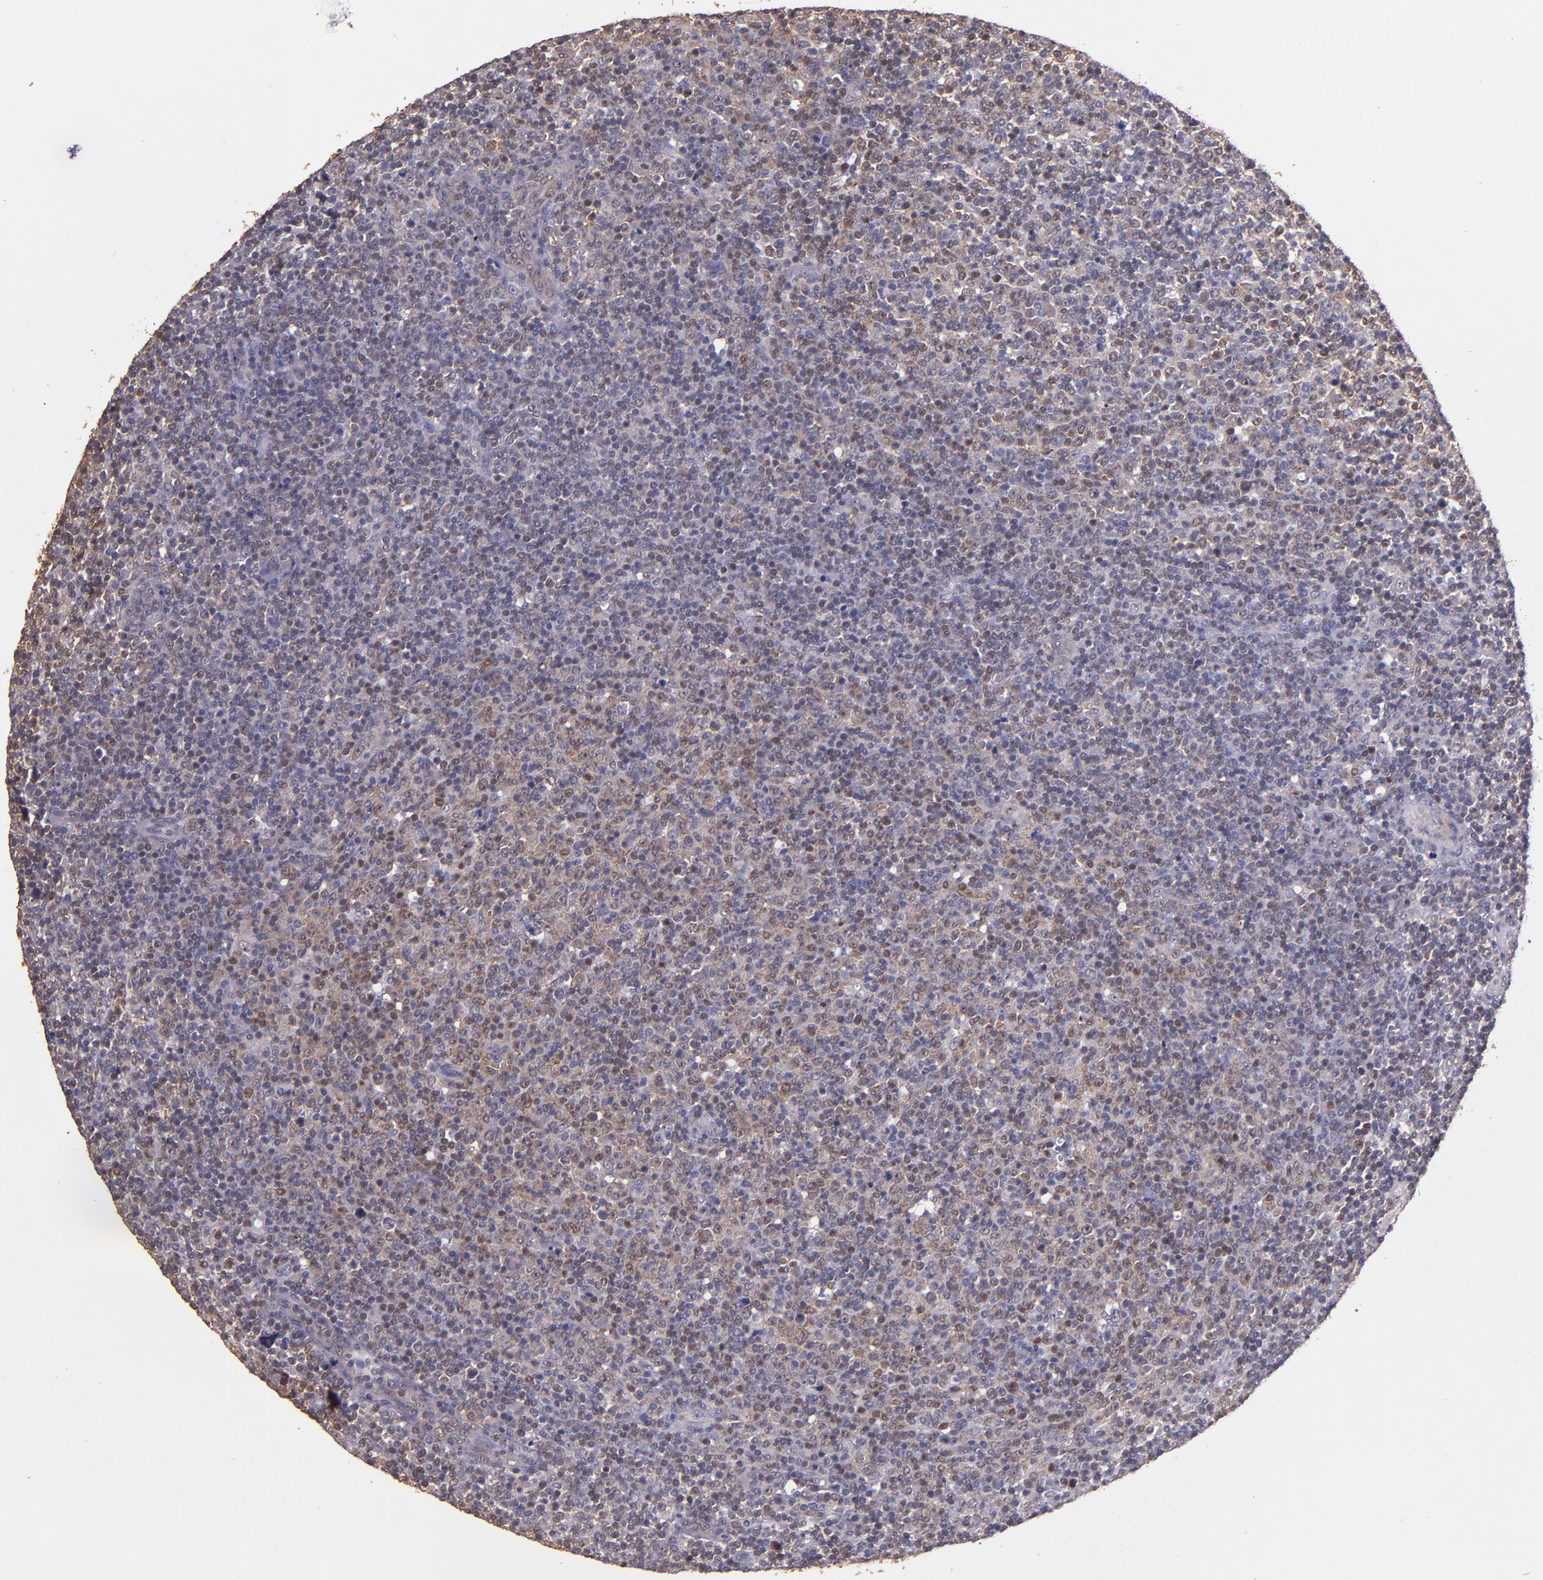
{"staining": {"intensity": "strong", "quantity": ">75%", "location": "cytoplasmic/membranous,nuclear"}, "tissue": "lymphoma", "cell_type": "Tumor cells", "image_type": "cancer", "snomed": [{"axis": "morphology", "description": "Malignant lymphoma, non-Hodgkin's type, Low grade"}, {"axis": "topography", "description": "Lymph node"}], "caption": "Immunohistochemistry (IHC) of human low-grade malignant lymphoma, non-Hodgkin's type reveals high levels of strong cytoplasmic/membranous and nuclear positivity in about >75% of tumor cells.", "gene": "STAT6", "patient": {"sex": "male", "age": 70}}